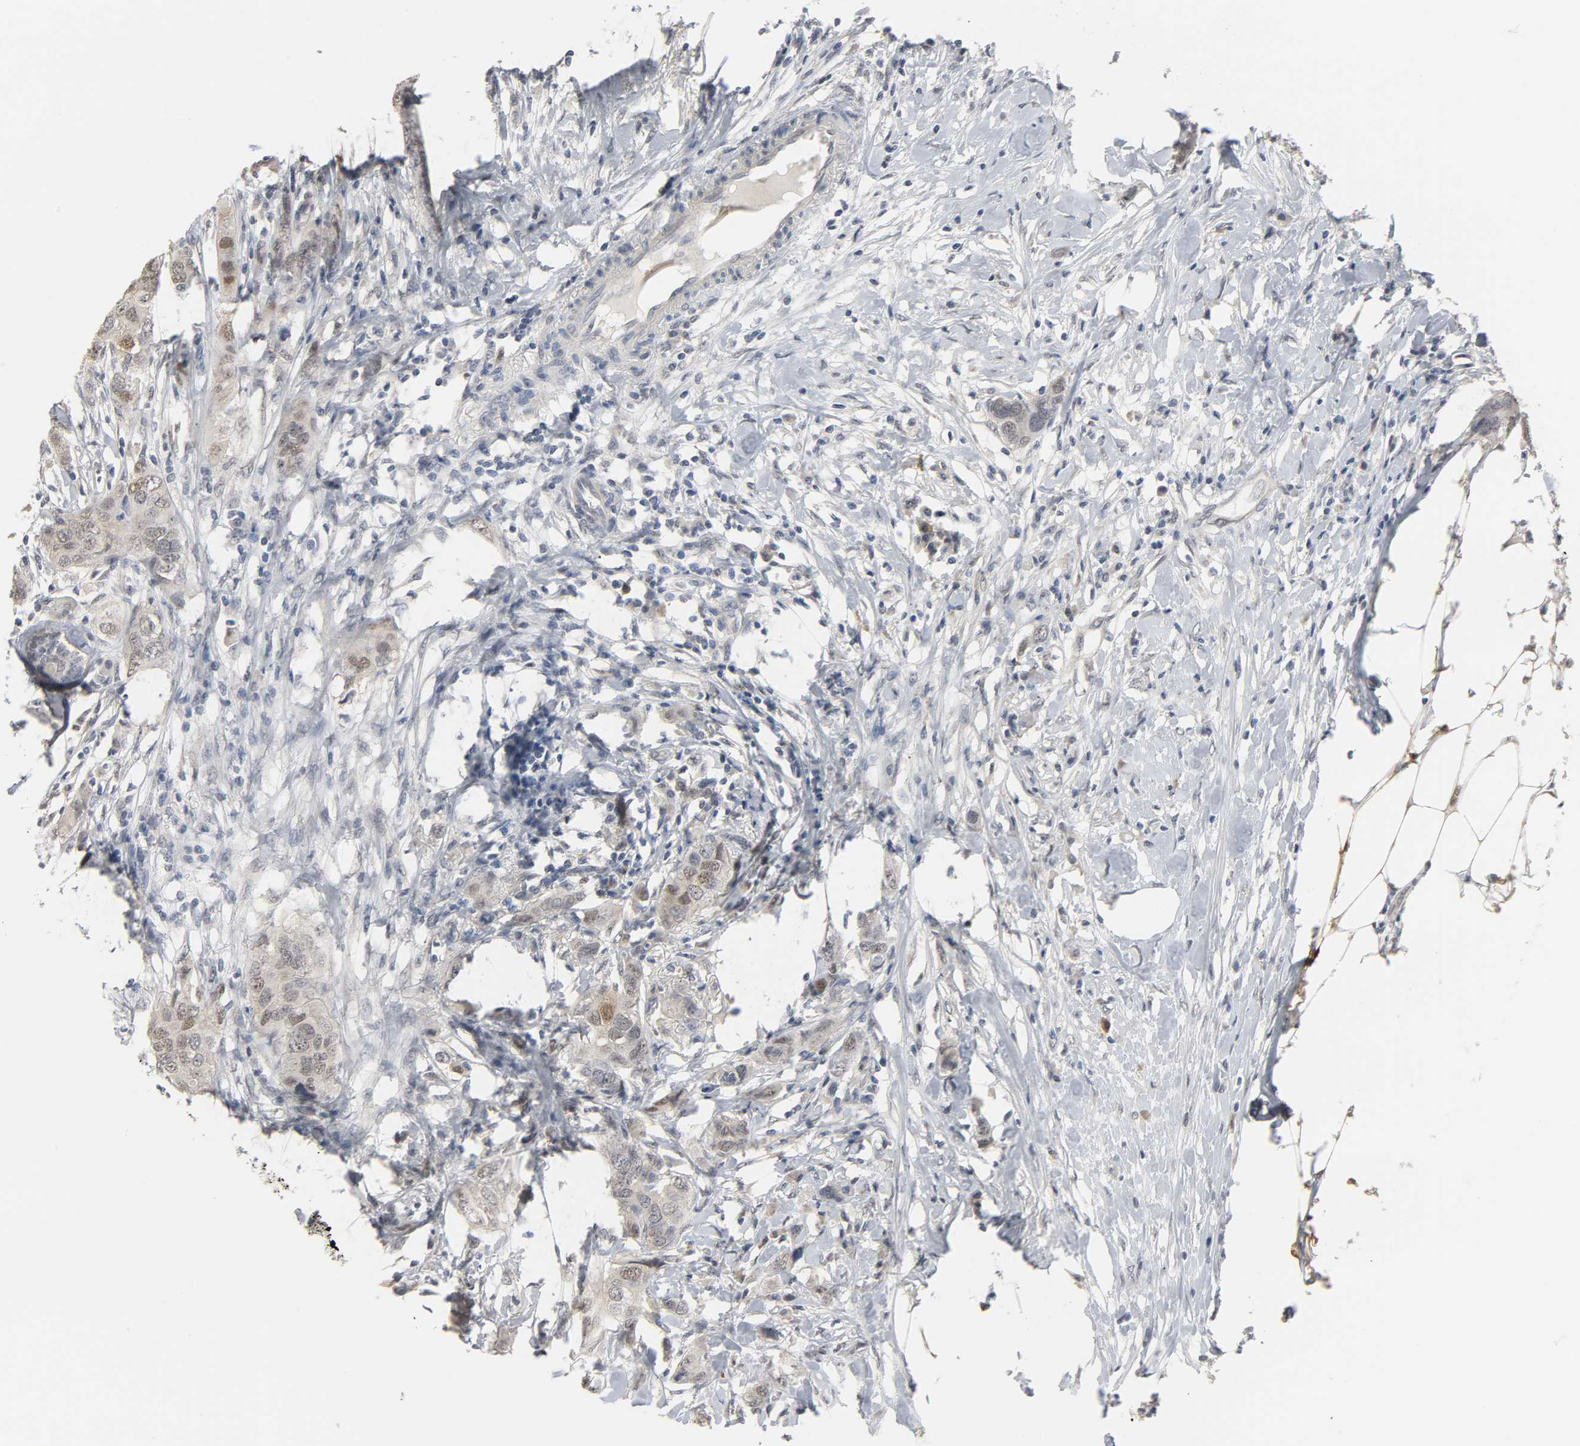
{"staining": {"intensity": "weak", "quantity": "25%-75%", "location": "cytoplasmic/membranous"}, "tissue": "breast cancer", "cell_type": "Tumor cells", "image_type": "cancer", "snomed": [{"axis": "morphology", "description": "Duct carcinoma"}, {"axis": "topography", "description": "Breast"}], "caption": "DAB (3,3'-diaminobenzidine) immunohistochemical staining of breast cancer displays weak cytoplasmic/membranous protein positivity in approximately 25%-75% of tumor cells. (DAB = brown stain, brightfield microscopy at high magnification).", "gene": "ACSS2", "patient": {"sex": "female", "age": 50}}